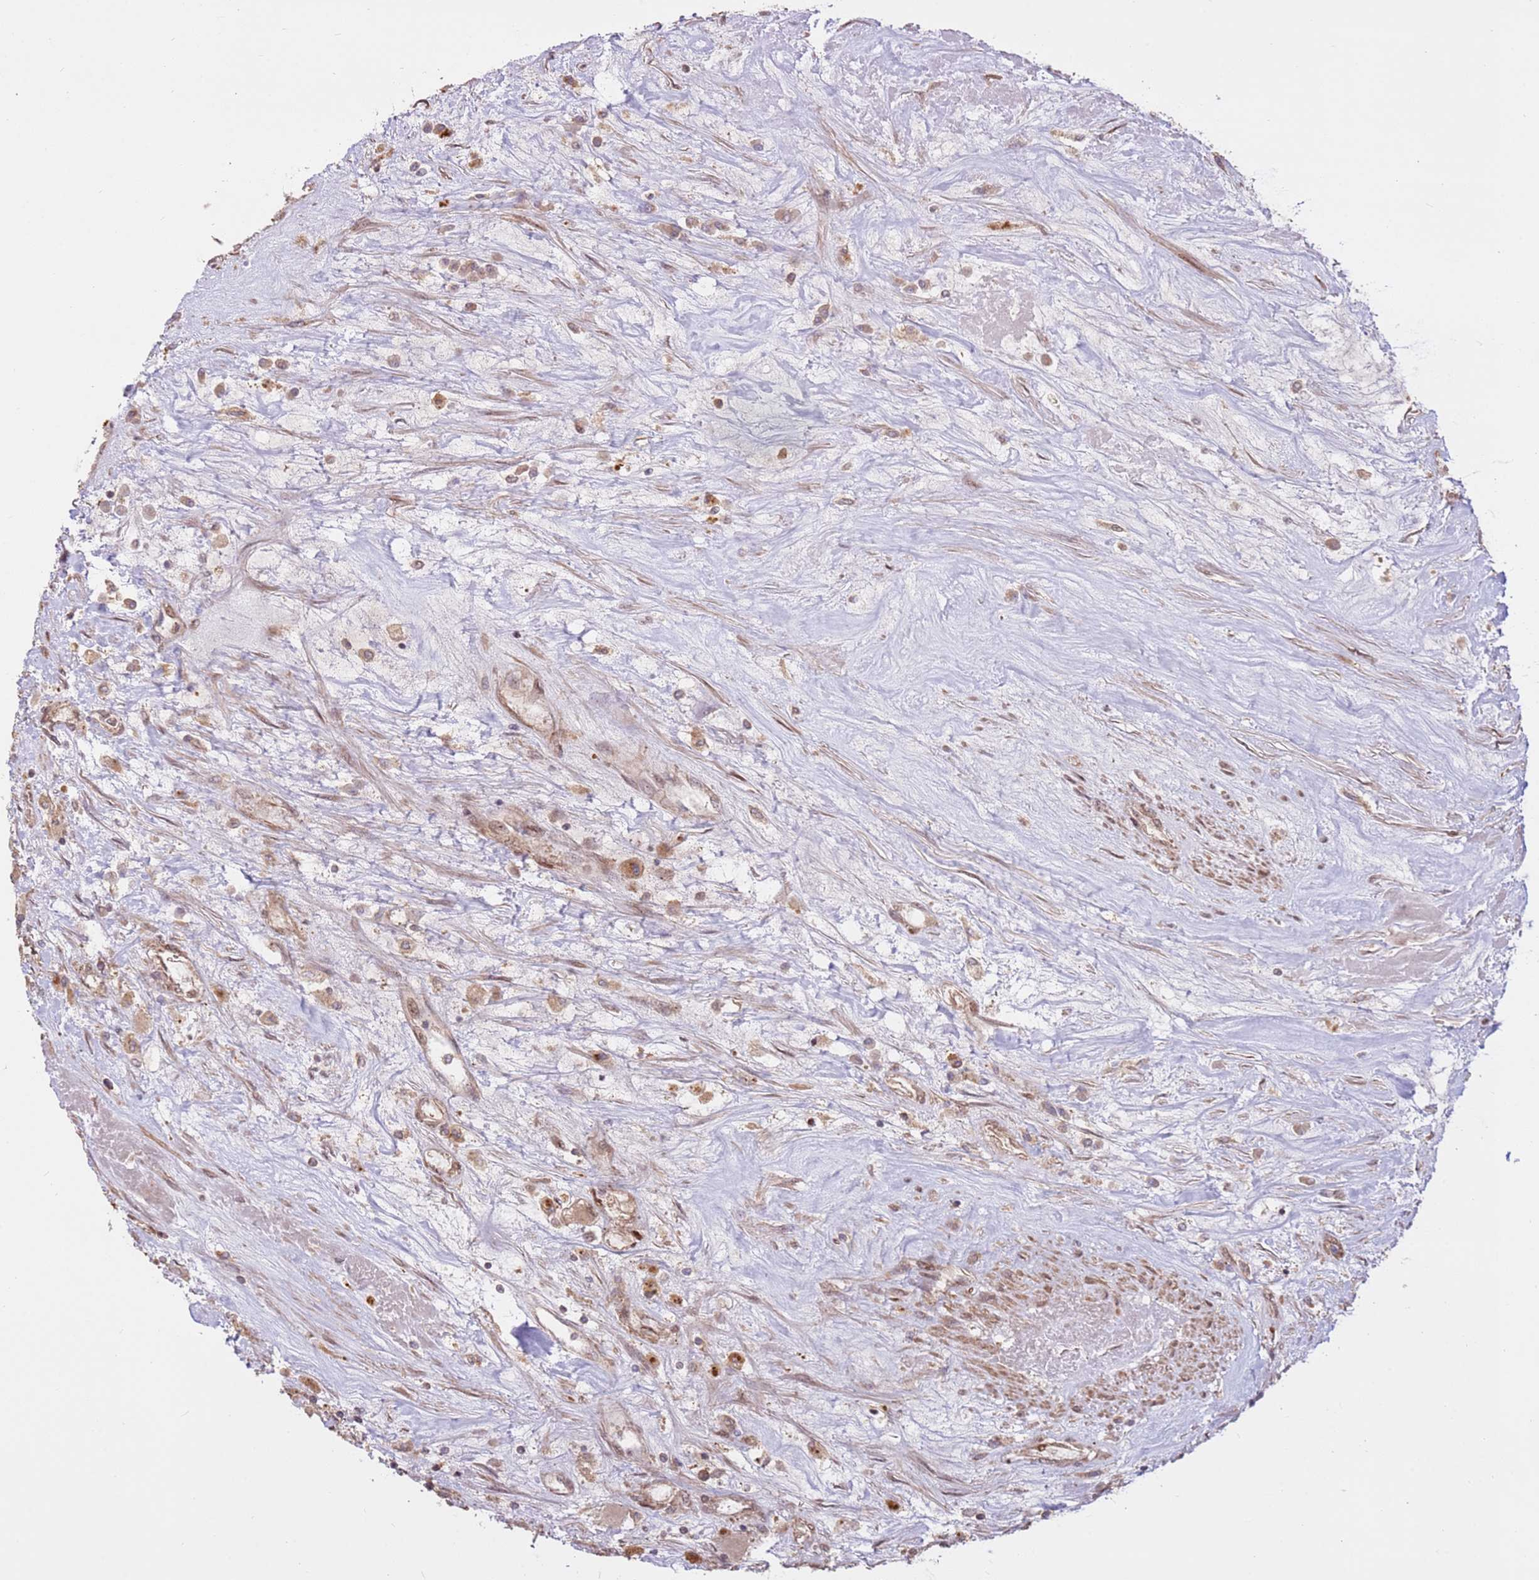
{"staining": {"intensity": "weak", "quantity": ">75%", "location": "cytoplasmic/membranous,nuclear"}, "tissue": "renal cancer", "cell_type": "Tumor cells", "image_type": "cancer", "snomed": [{"axis": "morphology", "description": "Adenocarcinoma, NOS"}, {"axis": "topography", "description": "Kidney"}], "caption": "Immunohistochemical staining of human renal adenocarcinoma shows weak cytoplasmic/membranous and nuclear protein staining in approximately >75% of tumor cells. (Brightfield microscopy of DAB IHC at high magnification).", "gene": "CCDC112", "patient": {"sex": "female", "age": 52}}